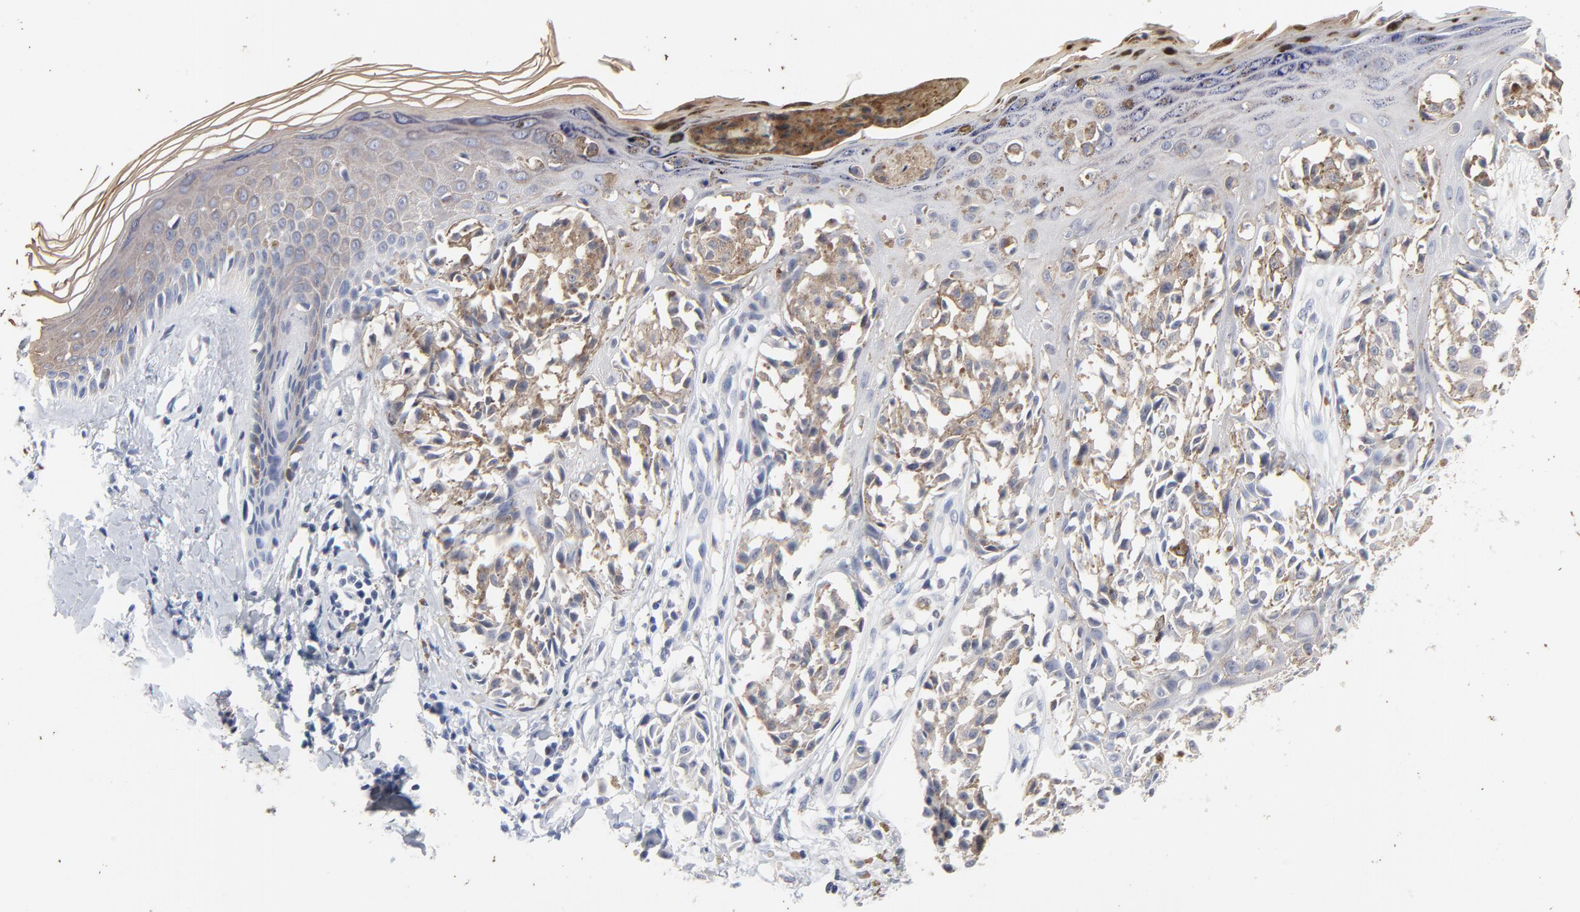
{"staining": {"intensity": "weak", "quantity": ">75%", "location": "cytoplasmic/membranous"}, "tissue": "melanoma", "cell_type": "Tumor cells", "image_type": "cancer", "snomed": [{"axis": "morphology", "description": "Malignant melanoma, NOS"}, {"axis": "topography", "description": "Skin"}], "caption": "DAB immunohistochemical staining of melanoma demonstrates weak cytoplasmic/membranous protein positivity in about >75% of tumor cells.", "gene": "AADAC", "patient": {"sex": "female", "age": 38}}